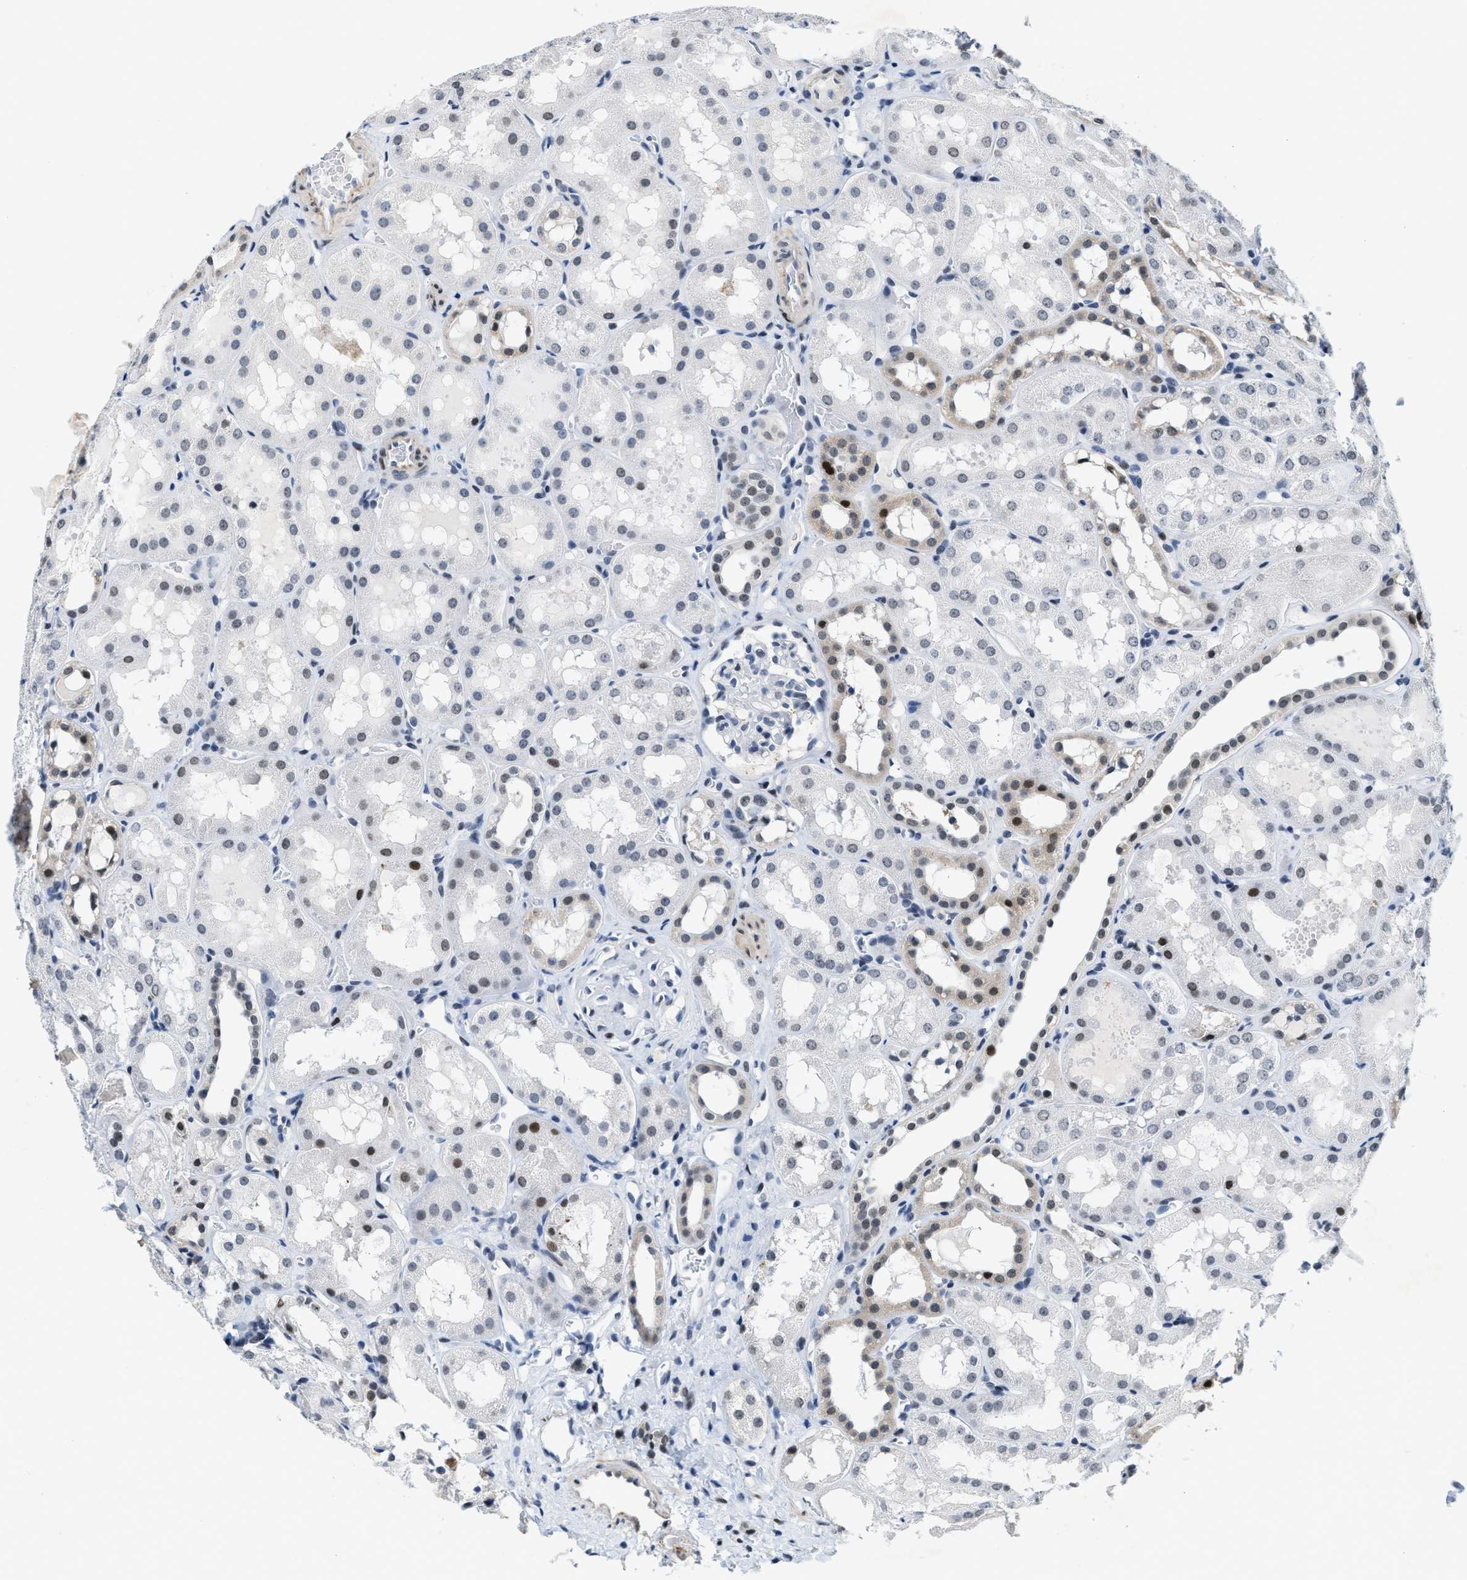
{"staining": {"intensity": "negative", "quantity": "none", "location": "none"}, "tissue": "kidney", "cell_type": "Cells in glomeruli", "image_type": "normal", "snomed": [{"axis": "morphology", "description": "Normal tissue, NOS"}, {"axis": "topography", "description": "Kidney"}, {"axis": "topography", "description": "Urinary bladder"}], "caption": "Immunohistochemical staining of normal human kidney shows no significant expression in cells in glomeruli.", "gene": "SETD1B", "patient": {"sex": "male", "age": 16}}